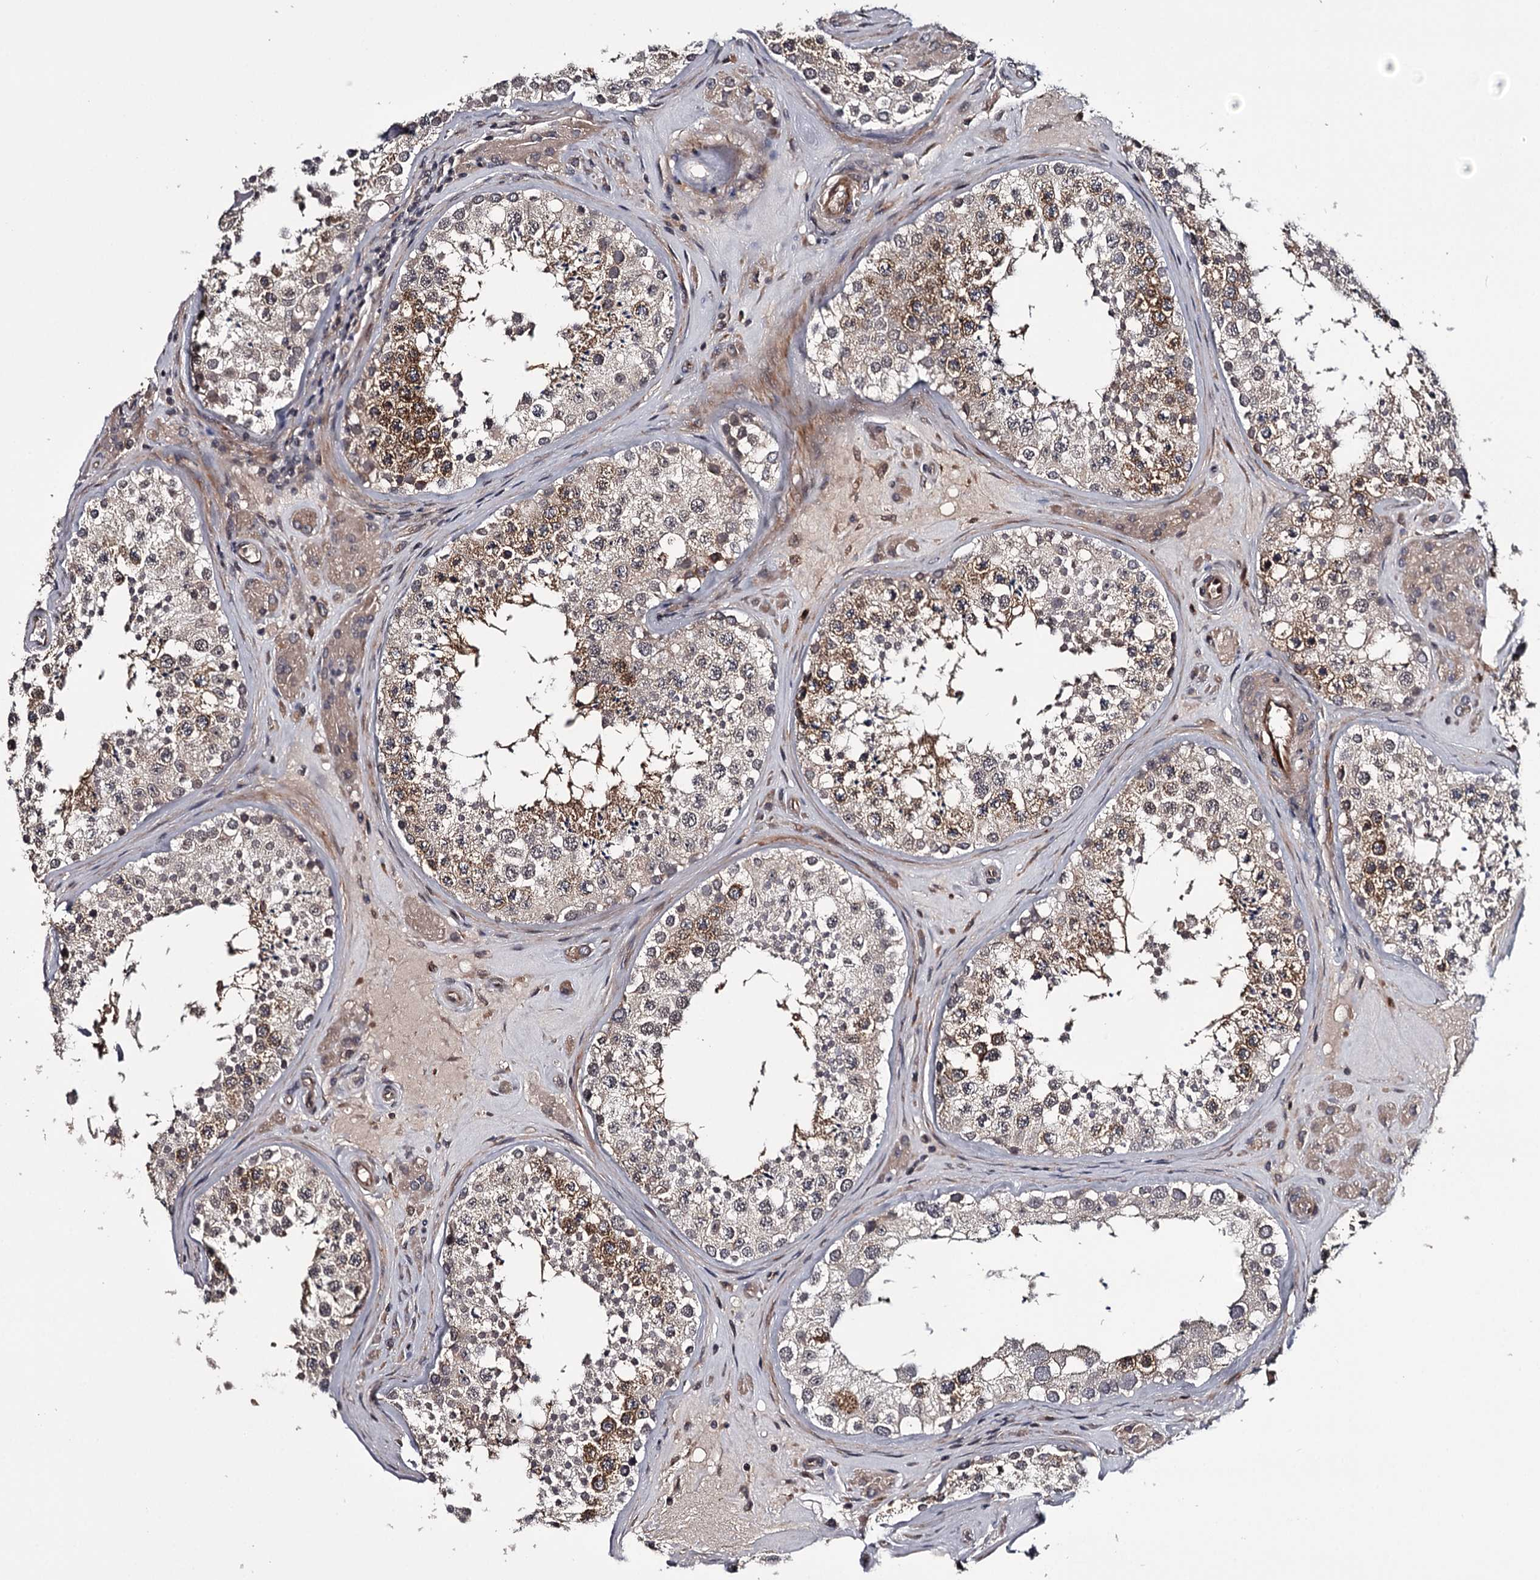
{"staining": {"intensity": "strong", "quantity": "25%-75%", "location": "cytoplasmic/membranous"}, "tissue": "testis", "cell_type": "Cells in seminiferous ducts", "image_type": "normal", "snomed": [{"axis": "morphology", "description": "Normal tissue, NOS"}, {"axis": "topography", "description": "Testis"}], "caption": "Immunohistochemistry (IHC) (DAB (3,3'-diaminobenzidine)) staining of unremarkable testis reveals strong cytoplasmic/membranous protein expression in about 25%-75% of cells in seminiferous ducts.", "gene": "CWF19L2", "patient": {"sex": "male", "age": 46}}